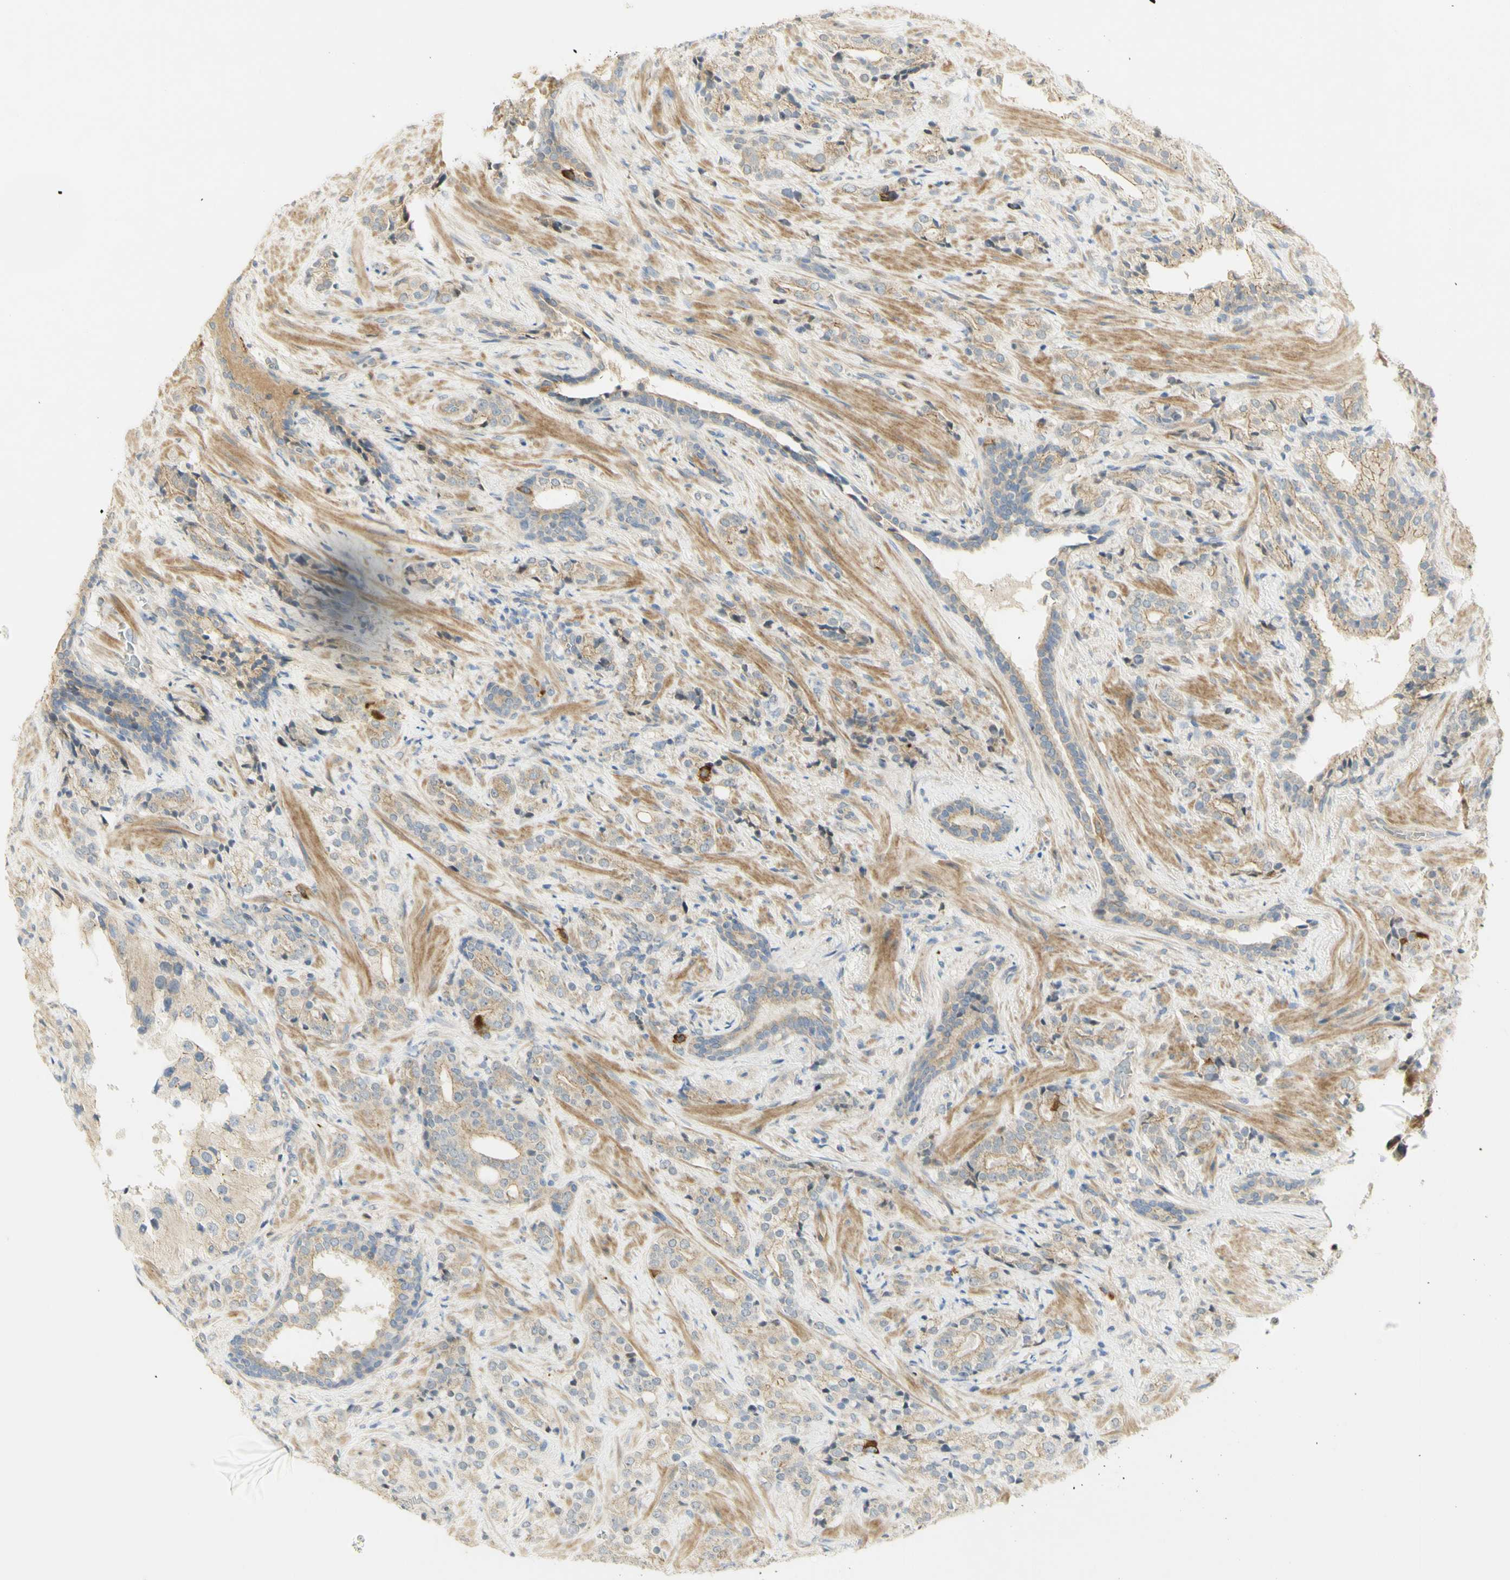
{"staining": {"intensity": "weak", "quantity": ">75%", "location": "cytoplasmic/membranous"}, "tissue": "prostate cancer", "cell_type": "Tumor cells", "image_type": "cancer", "snomed": [{"axis": "morphology", "description": "Adenocarcinoma, High grade"}, {"axis": "topography", "description": "Prostate"}], "caption": "Prostate cancer stained with a protein marker reveals weak staining in tumor cells.", "gene": "KIF11", "patient": {"sex": "male", "age": 71}}